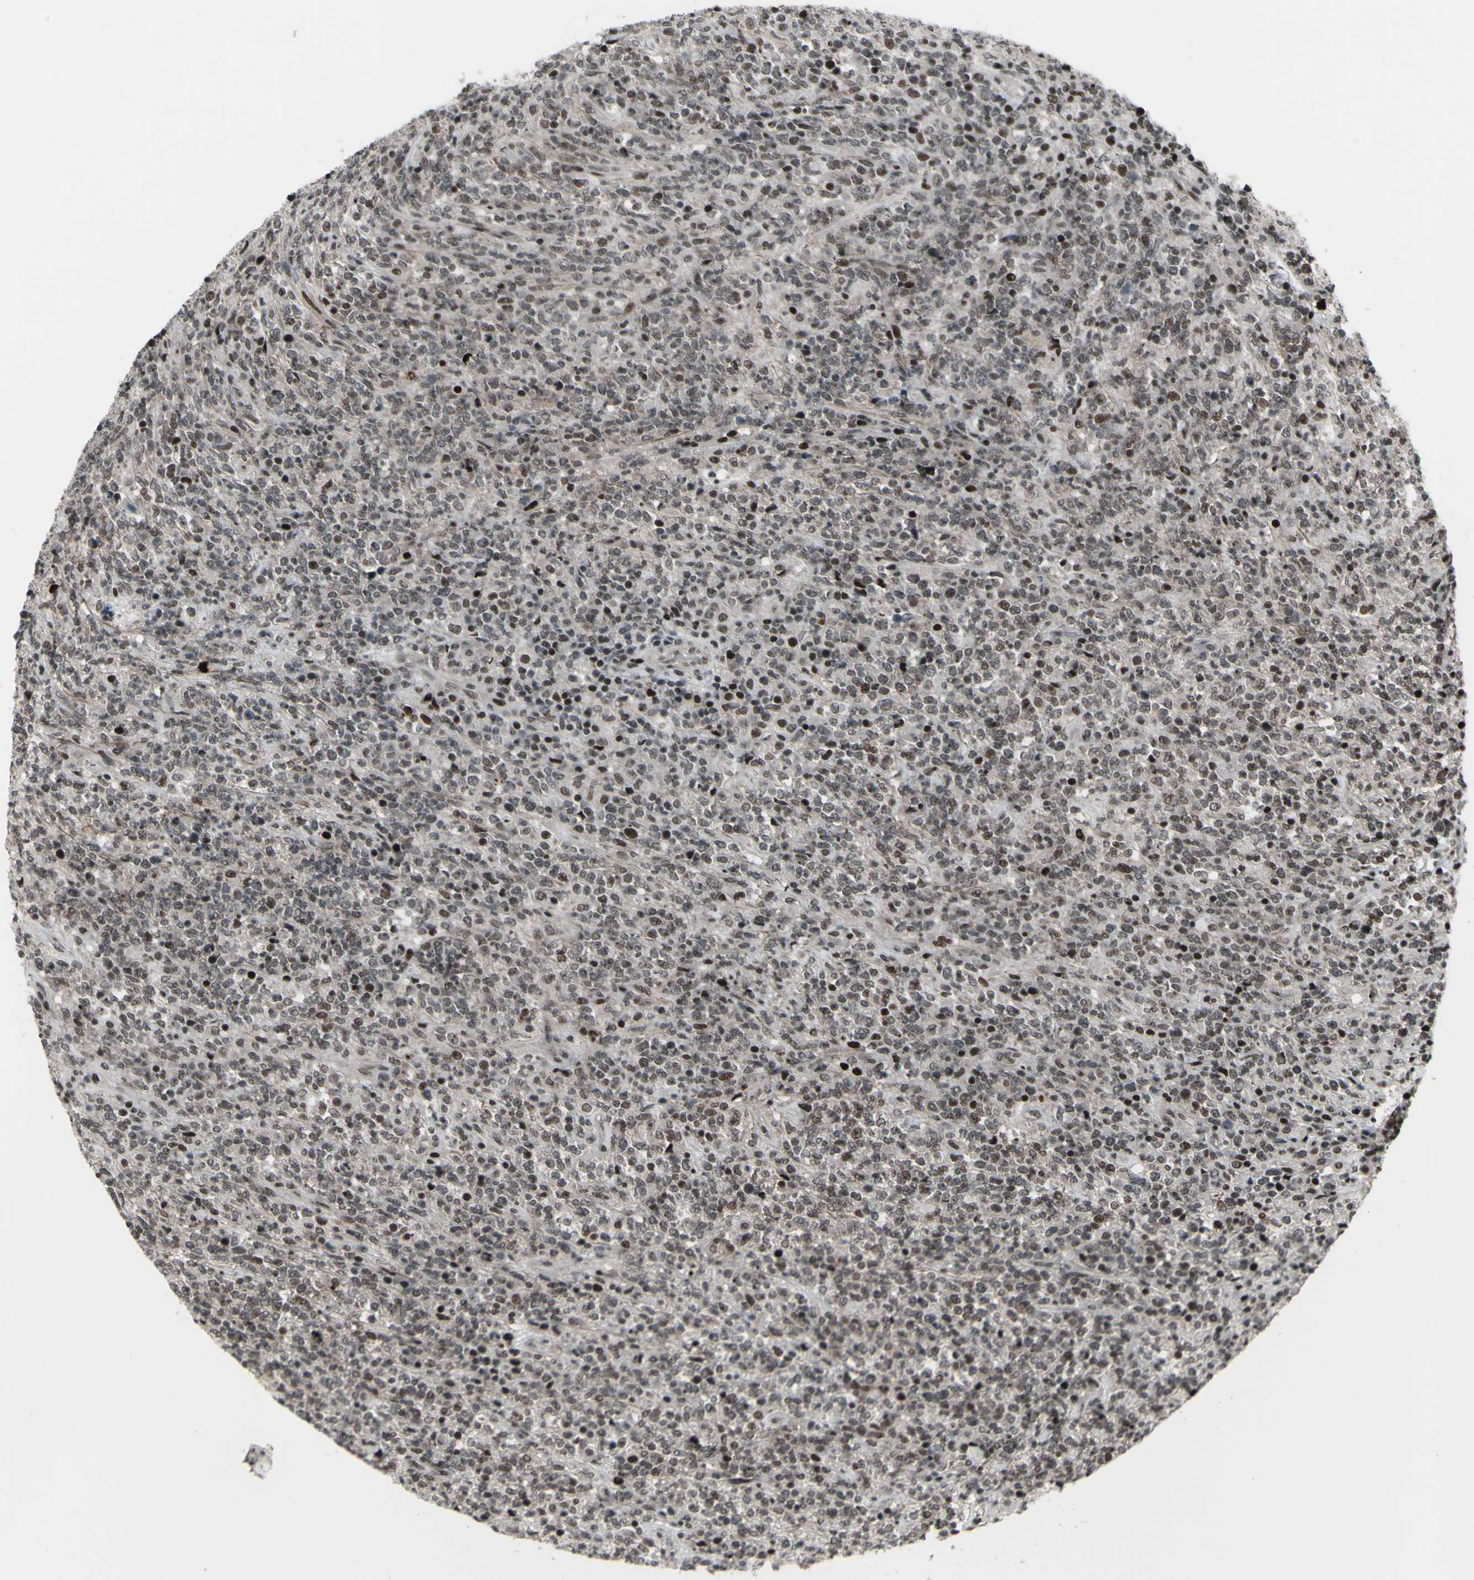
{"staining": {"intensity": "moderate", "quantity": "25%-75%", "location": "nuclear"}, "tissue": "lymphoma", "cell_type": "Tumor cells", "image_type": "cancer", "snomed": [{"axis": "morphology", "description": "Malignant lymphoma, non-Hodgkin's type, High grade"}, {"axis": "topography", "description": "Soft tissue"}], "caption": "Protein expression analysis of malignant lymphoma, non-Hodgkin's type (high-grade) reveals moderate nuclear expression in approximately 25%-75% of tumor cells.", "gene": "SUPT6H", "patient": {"sex": "male", "age": 18}}